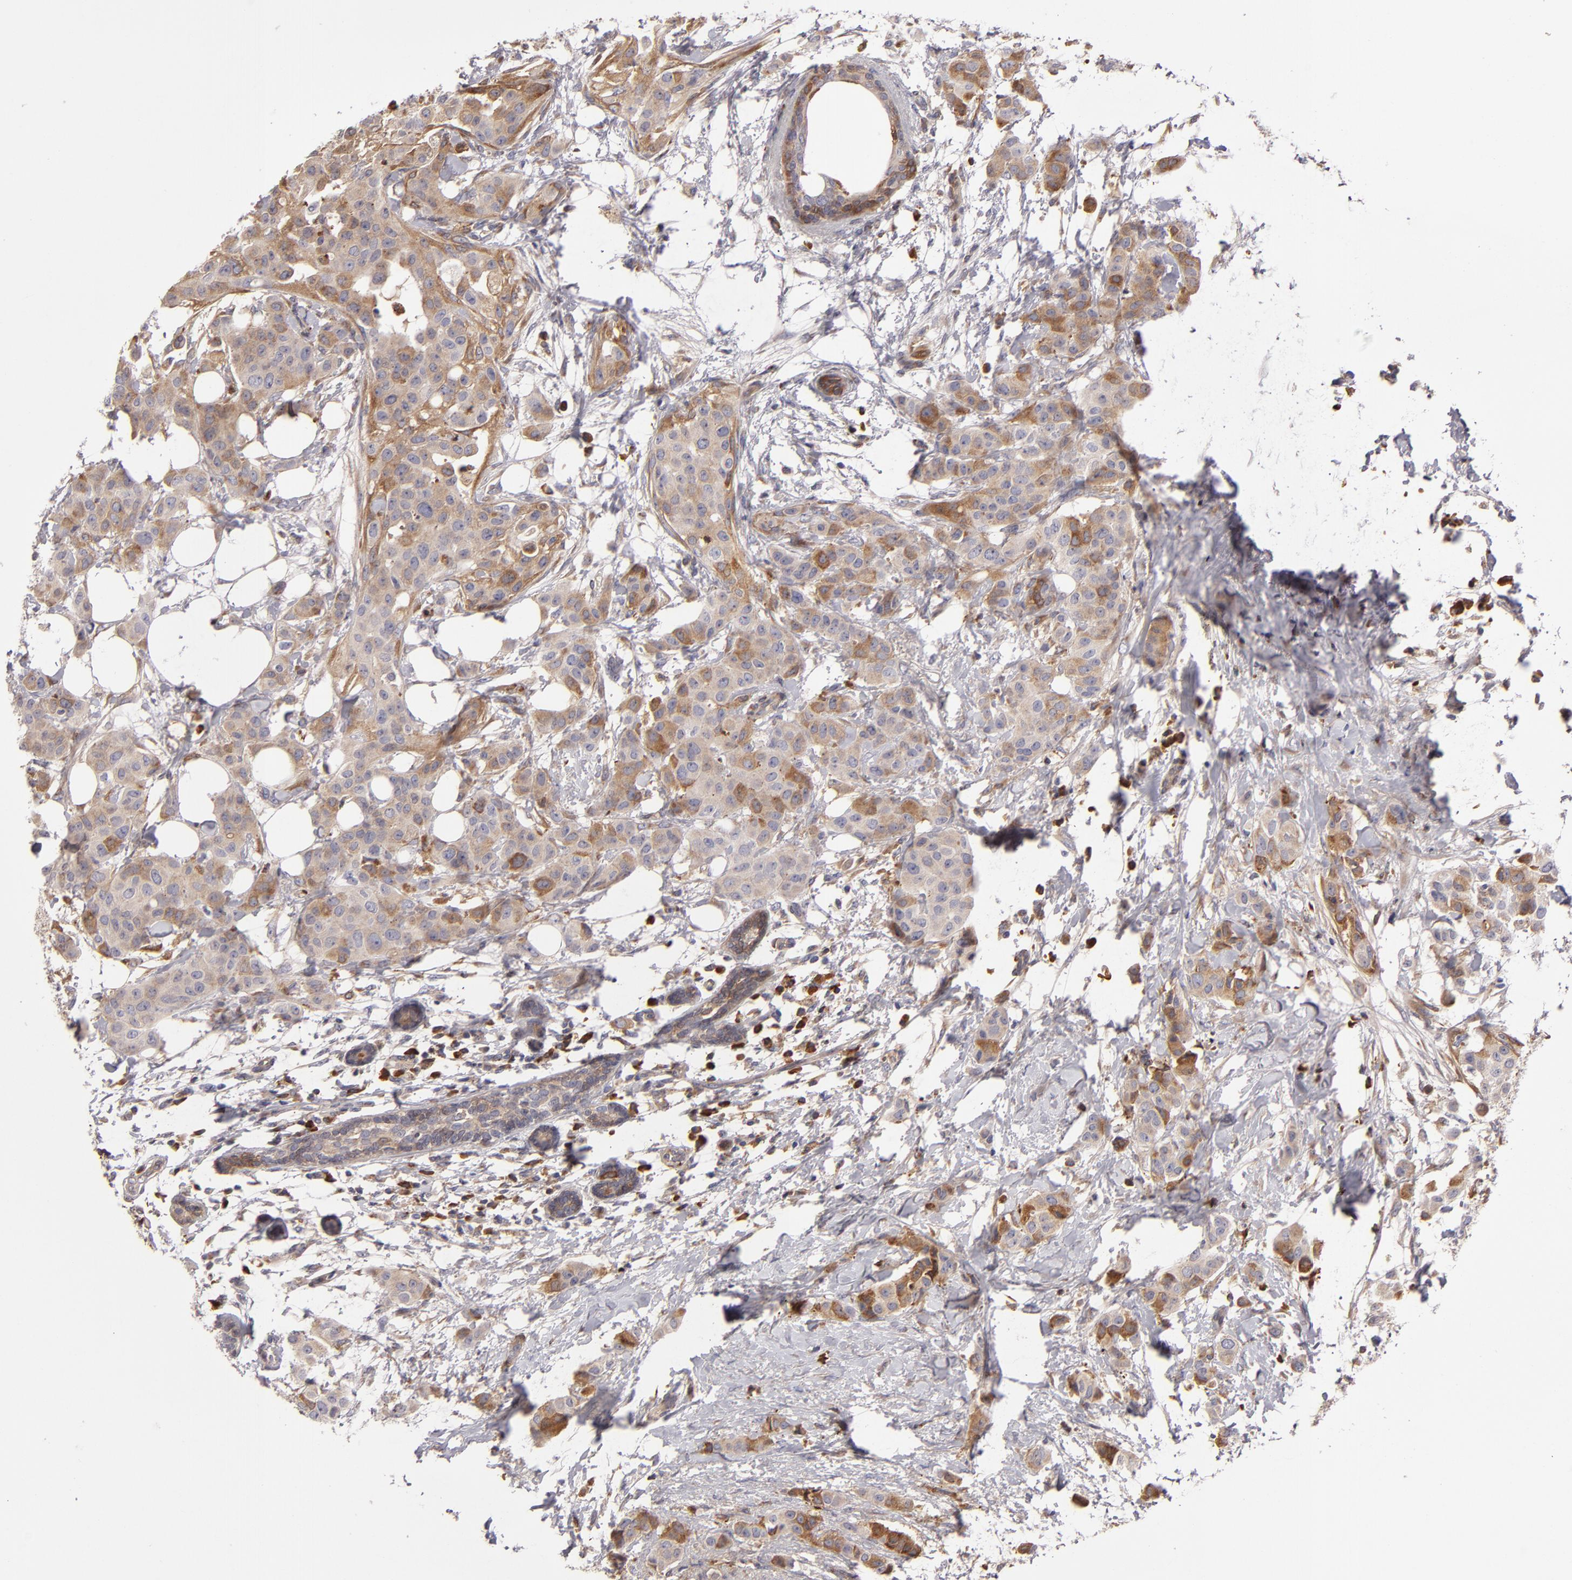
{"staining": {"intensity": "moderate", "quantity": ">75%", "location": "cytoplasmic/membranous"}, "tissue": "breast cancer", "cell_type": "Tumor cells", "image_type": "cancer", "snomed": [{"axis": "morphology", "description": "Duct carcinoma"}, {"axis": "topography", "description": "Breast"}], "caption": "There is medium levels of moderate cytoplasmic/membranous positivity in tumor cells of infiltrating ductal carcinoma (breast), as demonstrated by immunohistochemical staining (brown color).", "gene": "CFB", "patient": {"sex": "female", "age": 40}}